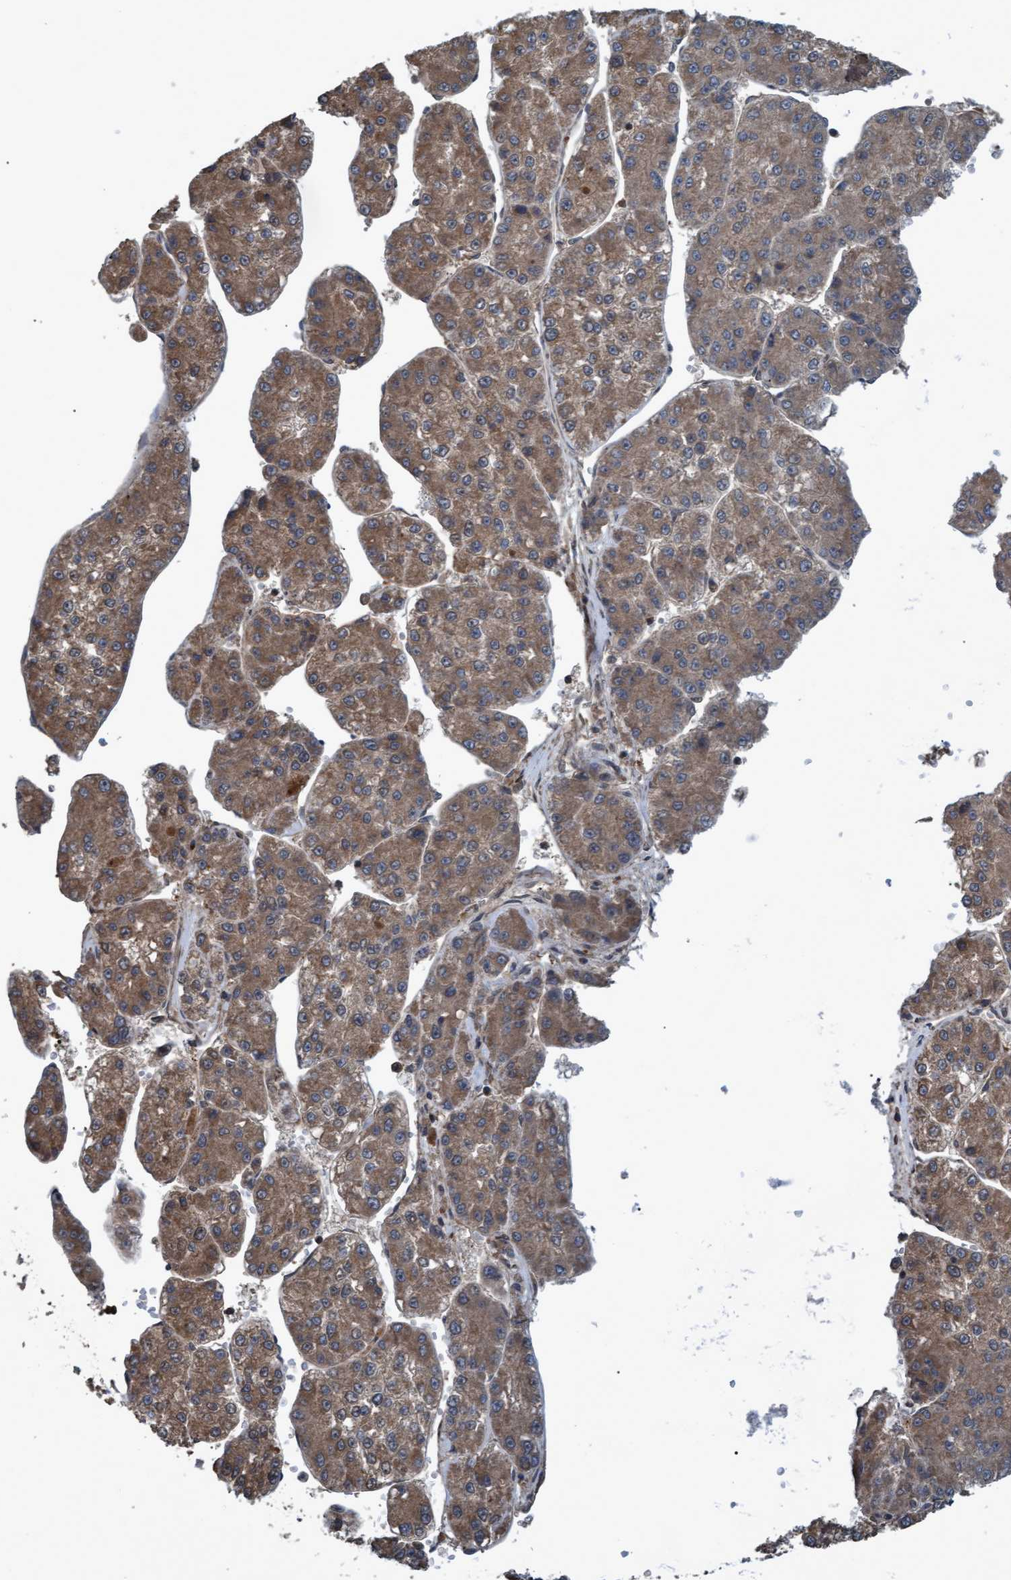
{"staining": {"intensity": "moderate", "quantity": ">75%", "location": "cytoplasmic/membranous"}, "tissue": "liver cancer", "cell_type": "Tumor cells", "image_type": "cancer", "snomed": [{"axis": "morphology", "description": "Carcinoma, Hepatocellular, NOS"}, {"axis": "topography", "description": "Liver"}], "caption": "Human liver cancer stained for a protein (brown) exhibits moderate cytoplasmic/membranous positive staining in approximately >75% of tumor cells.", "gene": "GGT6", "patient": {"sex": "female", "age": 73}}